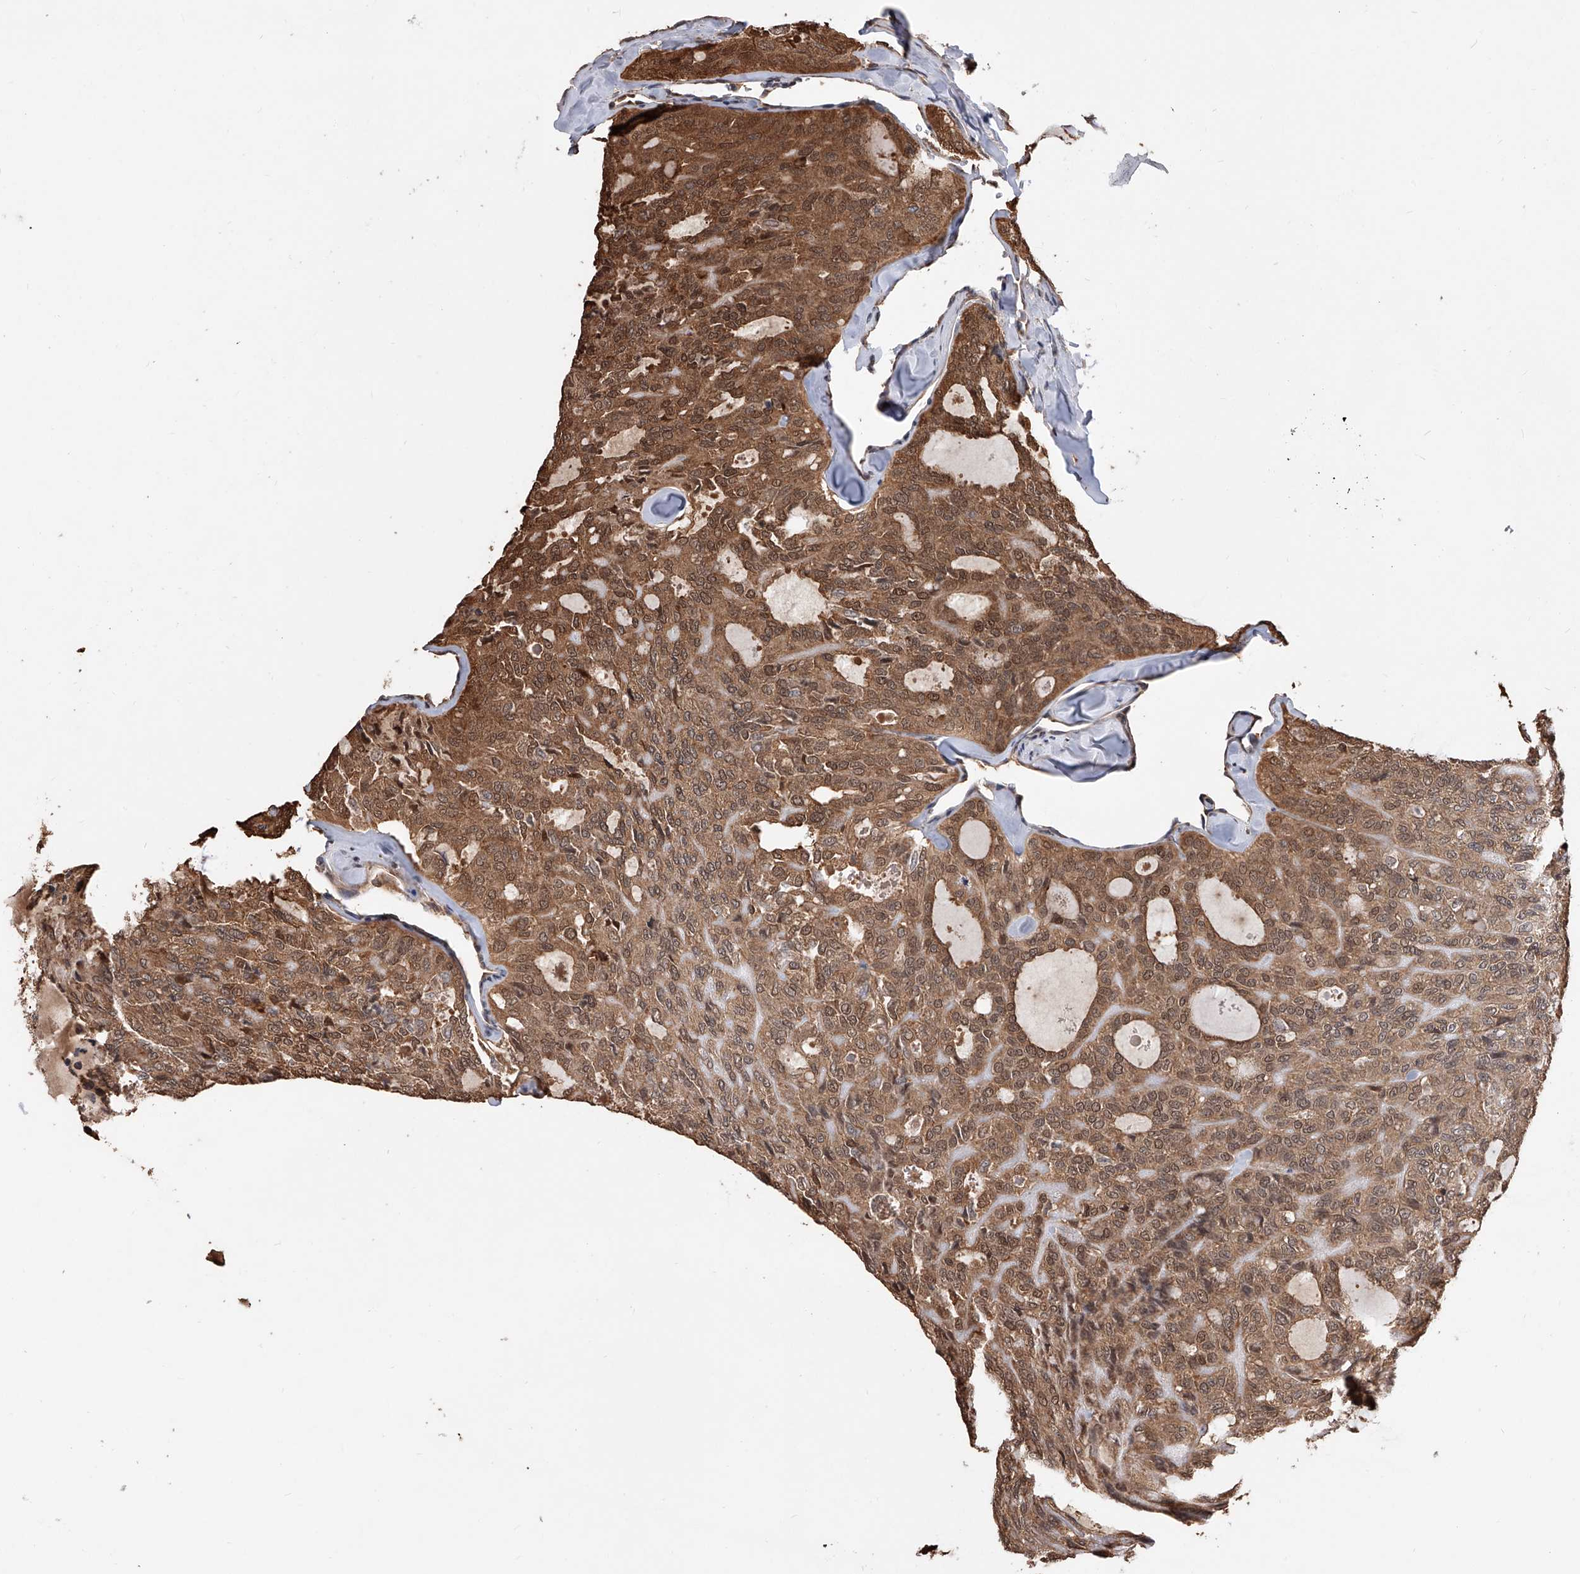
{"staining": {"intensity": "moderate", "quantity": ">75%", "location": "cytoplasmic/membranous,nuclear"}, "tissue": "thyroid cancer", "cell_type": "Tumor cells", "image_type": "cancer", "snomed": [{"axis": "morphology", "description": "Follicular adenoma carcinoma, NOS"}, {"axis": "topography", "description": "Thyroid gland"}], "caption": "Immunohistochemical staining of follicular adenoma carcinoma (thyroid) shows moderate cytoplasmic/membranous and nuclear protein staining in approximately >75% of tumor cells. Using DAB (brown) and hematoxylin (blue) stains, captured at high magnification using brightfield microscopy.", "gene": "GMDS", "patient": {"sex": "male", "age": 75}}